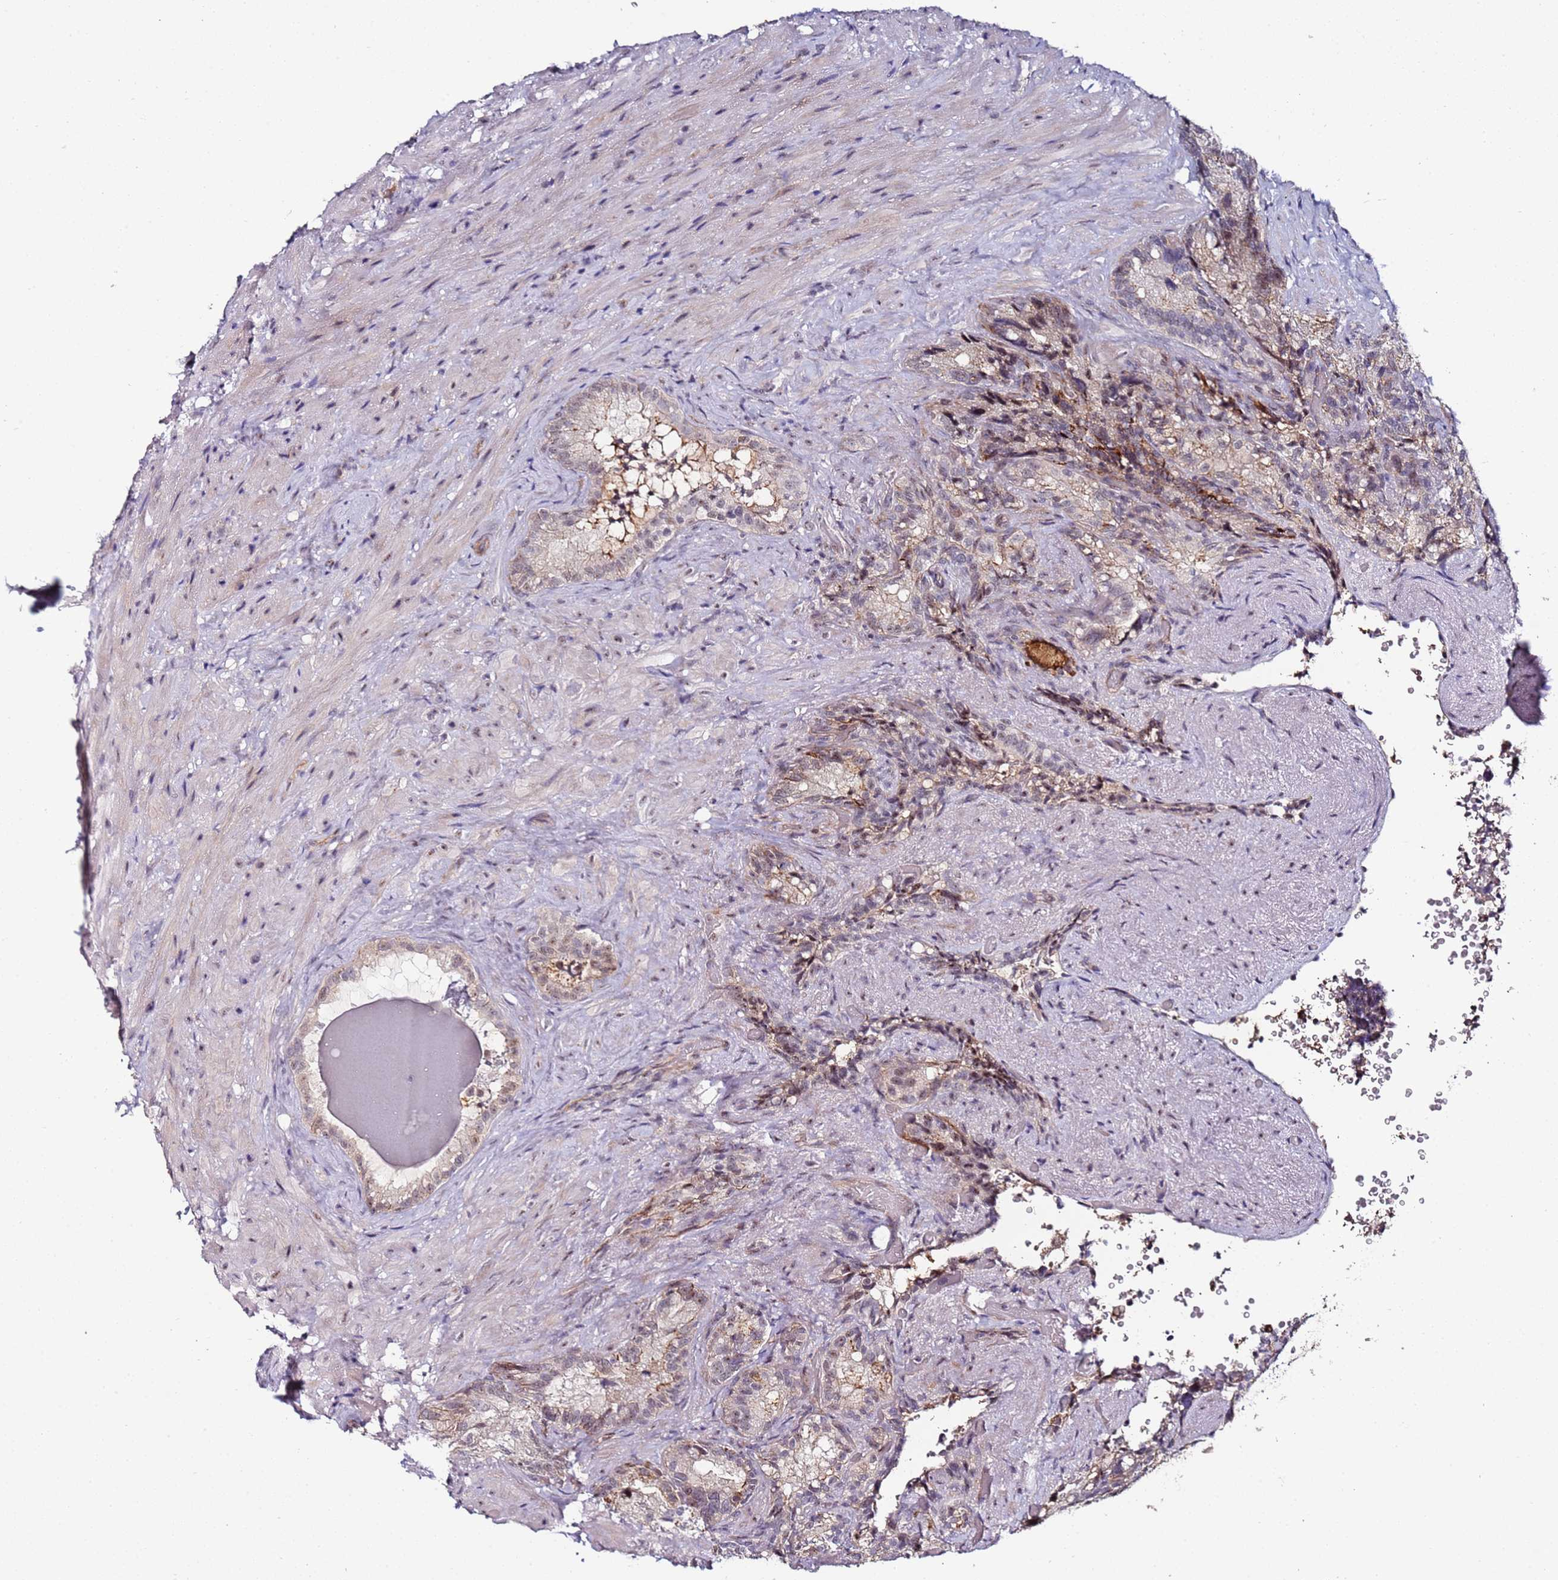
{"staining": {"intensity": "moderate", "quantity": "<25%", "location": "cytoplasmic/membranous"}, "tissue": "seminal vesicle", "cell_type": "Glandular cells", "image_type": "normal", "snomed": [{"axis": "morphology", "description": "Normal tissue, NOS"}, {"axis": "topography", "description": "Seminal veicle"}], "caption": "Immunohistochemistry (IHC) histopathology image of benign seminal vesicle stained for a protein (brown), which displays low levels of moderate cytoplasmic/membranous positivity in about <25% of glandular cells.", "gene": "DUSP28", "patient": {"sex": "male", "age": 62}}